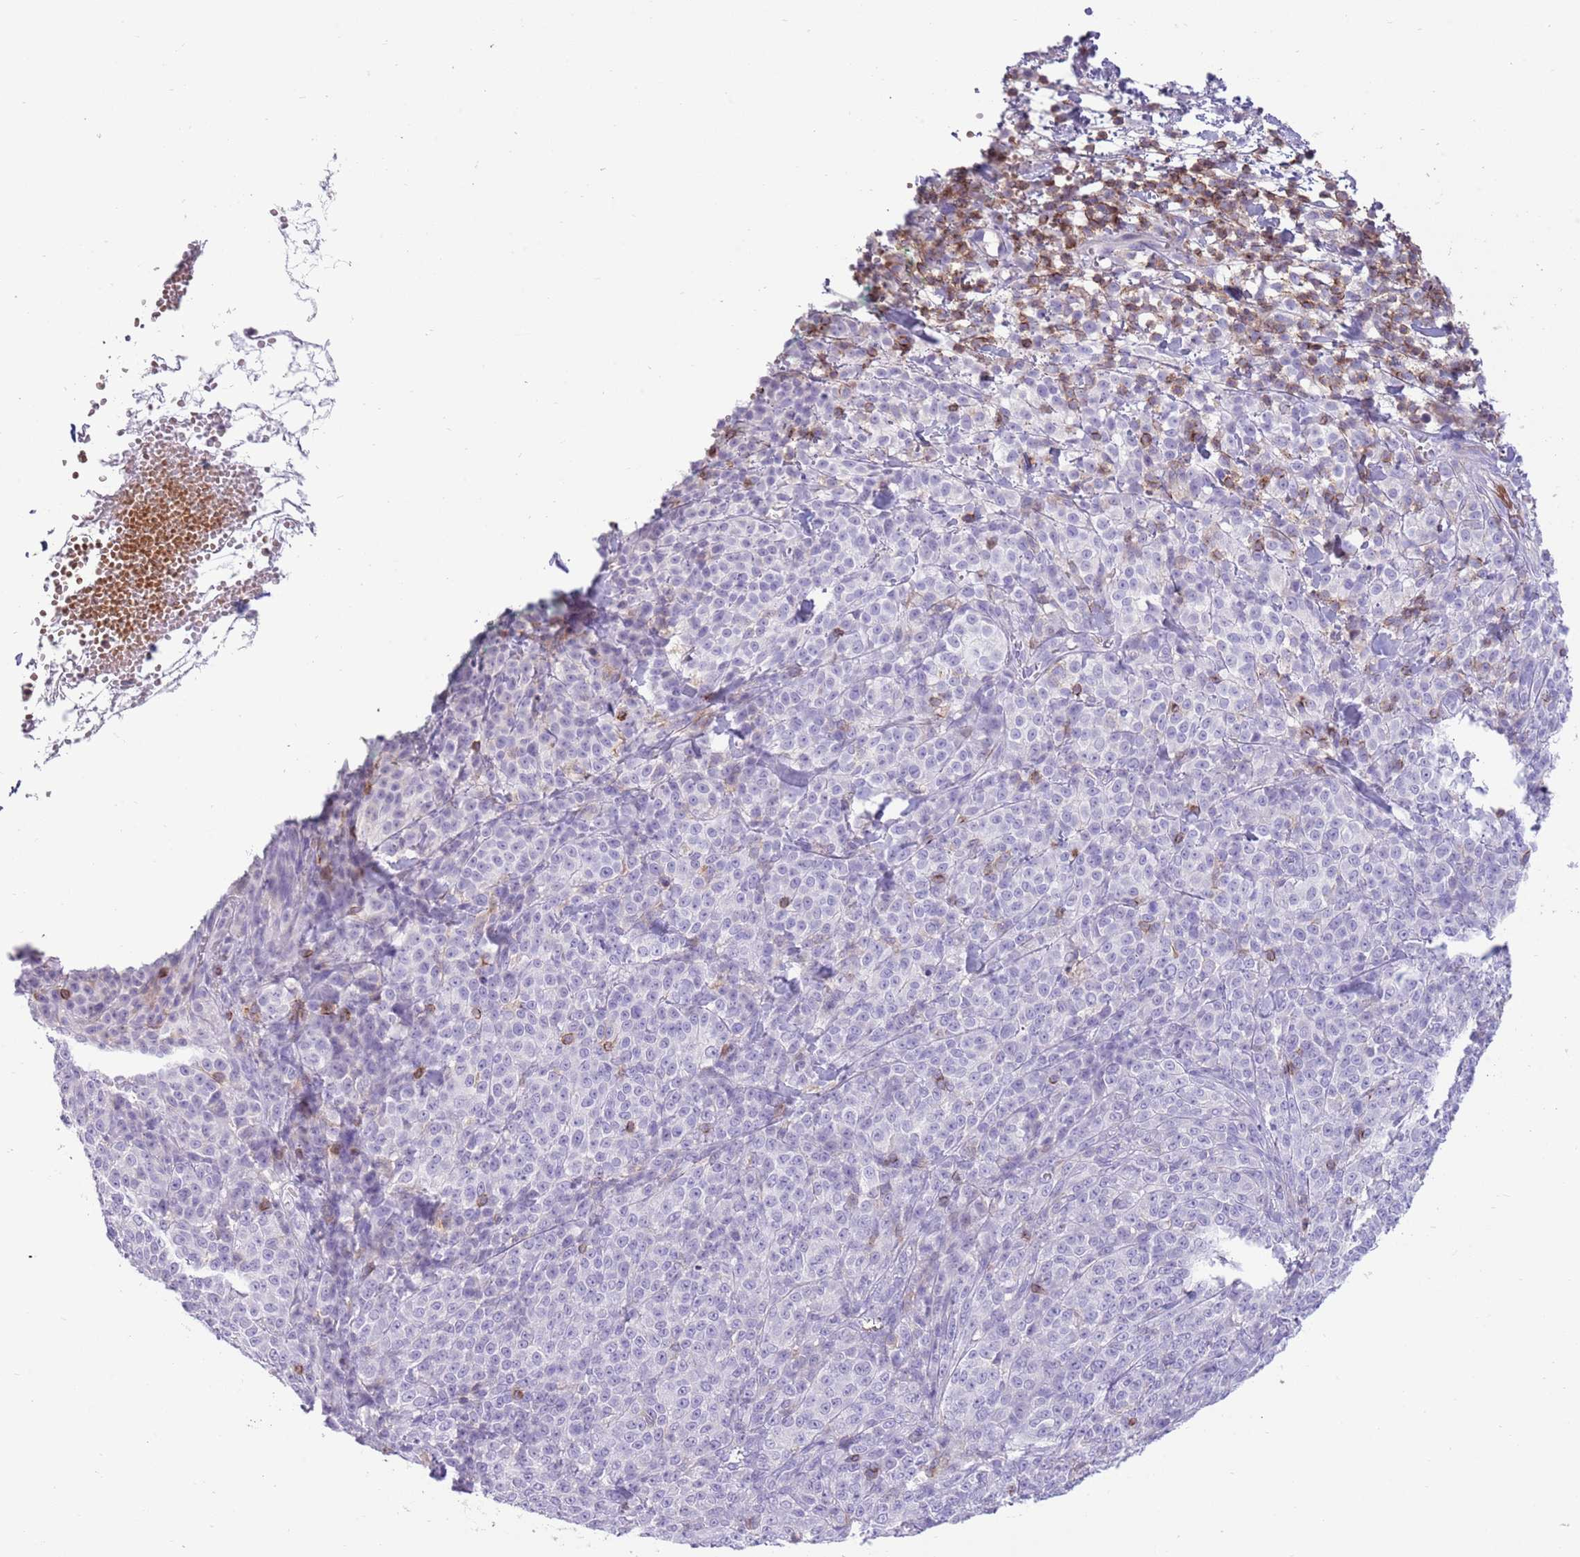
{"staining": {"intensity": "negative", "quantity": "none", "location": "none"}, "tissue": "melanoma", "cell_type": "Tumor cells", "image_type": "cancer", "snomed": [{"axis": "morphology", "description": "Normal tissue, NOS"}, {"axis": "morphology", "description": "Malignant melanoma, NOS"}, {"axis": "topography", "description": "Skin"}], "caption": "Immunohistochemical staining of malignant melanoma shows no significant expression in tumor cells.", "gene": "OR4Q3", "patient": {"sex": "female", "age": 34}}